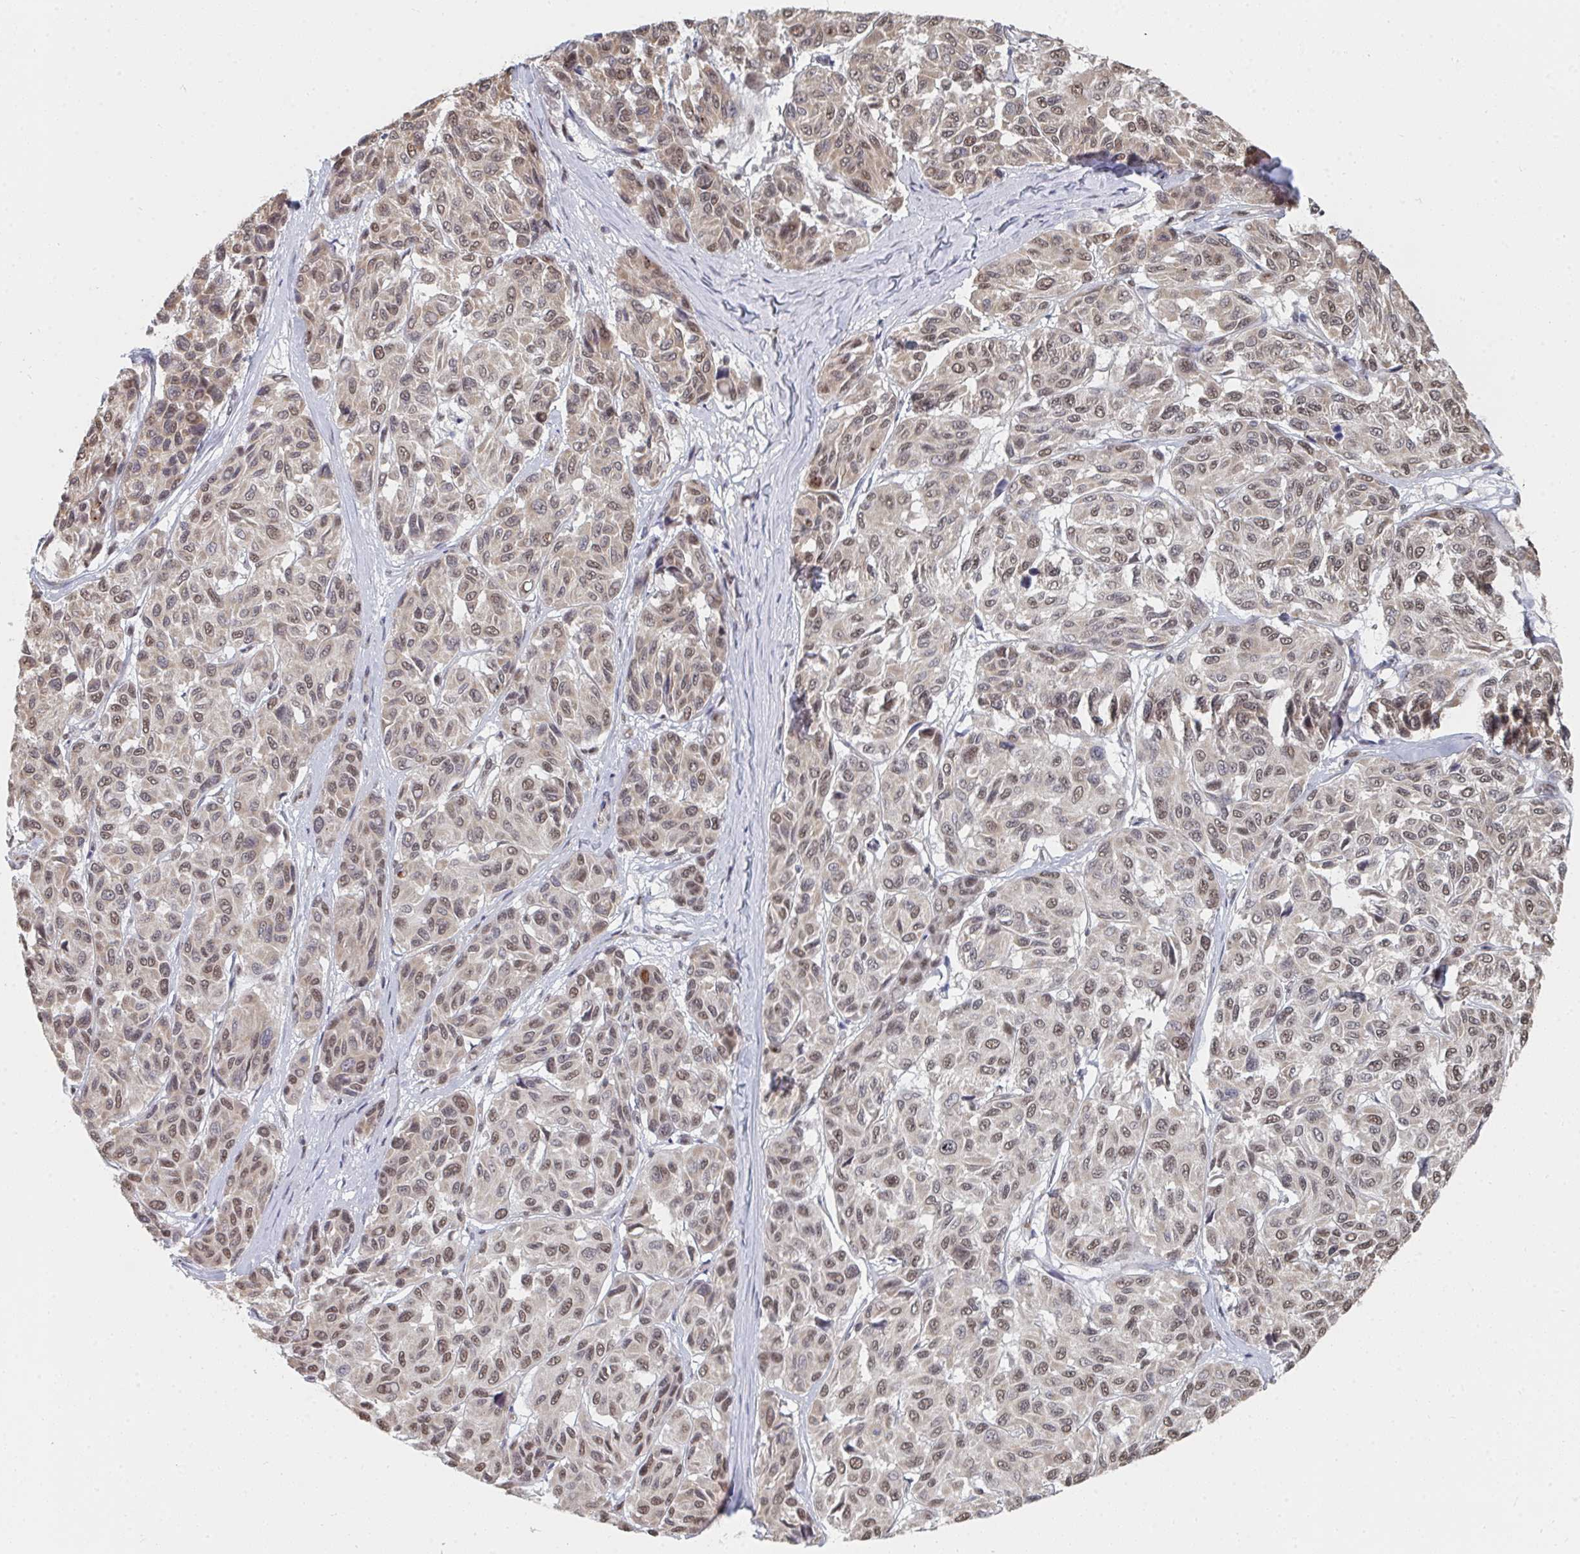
{"staining": {"intensity": "weak", "quantity": ">75%", "location": "nuclear"}, "tissue": "melanoma", "cell_type": "Tumor cells", "image_type": "cancer", "snomed": [{"axis": "morphology", "description": "Malignant melanoma, NOS"}, {"axis": "topography", "description": "Skin"}], "caption": "Immunohistochemistry (IHC) staining of malignant melanoma, which exhibits low levels of weak nuclear staining in approximately >75% of tumor cells indicating weak nuclear protein positivity. The staining was performed using DAB (brown) for protein detection and nuclei were counterstained in hematoxylin (blue).", "gene": "MBNL1", "patient": {"sex": "female", "age": 66}}